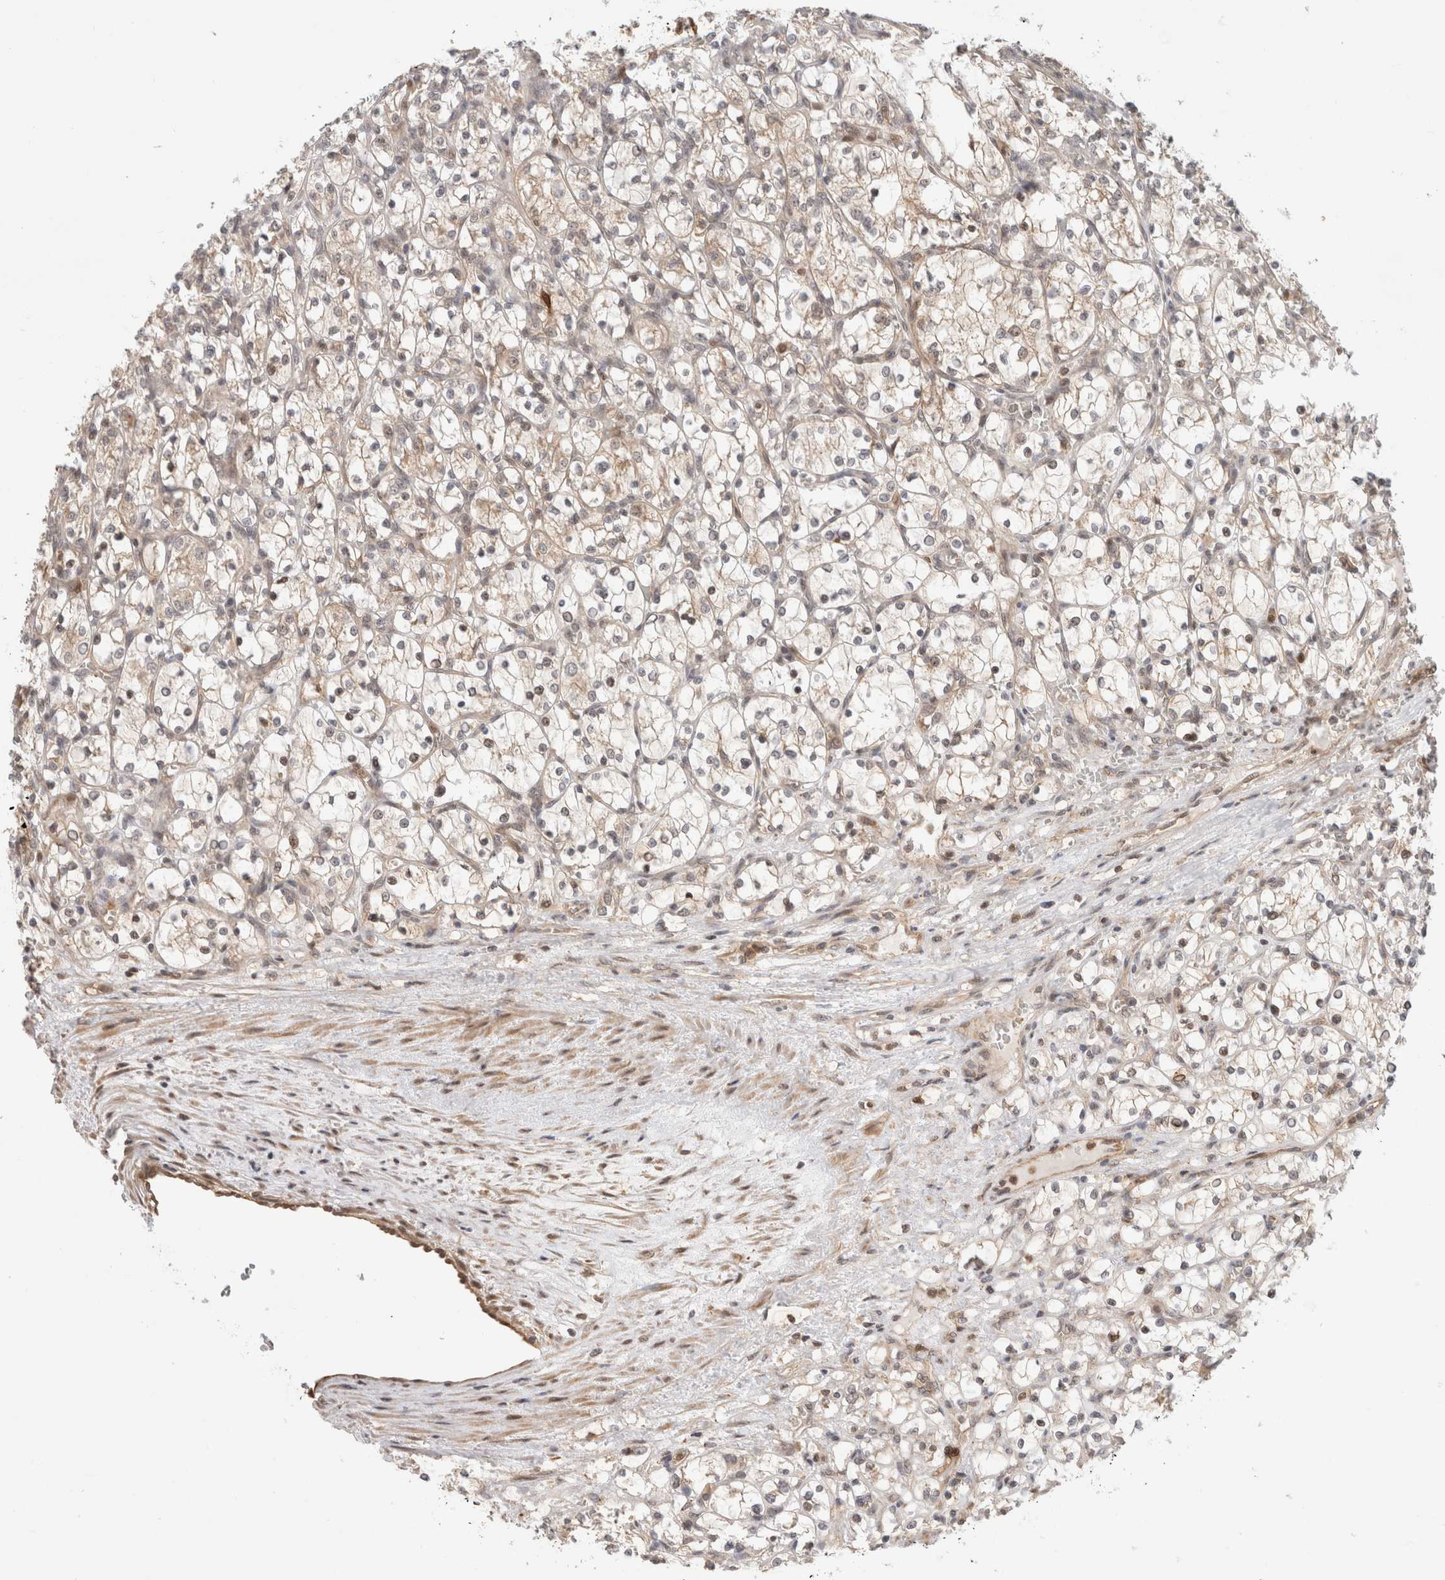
{"staining": {"intensity": "weak", "quantity": "<25%", "location": "cytoplasmic/membranous"}, "tissue": "renal cancer", "cell_type": "Tumor cells", "image_type": "cancer", "snomed": [{"axis": "morphology", "description": "Adenocarcinoma, NOS"}, {"axis": "topography", "description": "Kidney"}], "caption": "A high-resolution photomicrograph shows immunohistochemistry (IHC) staining of renal adenocarcinoma, which shows no significant expression in tumor cells.", "gene": "OTUD6B", "patient": {"sex": "female", "age": 69}}